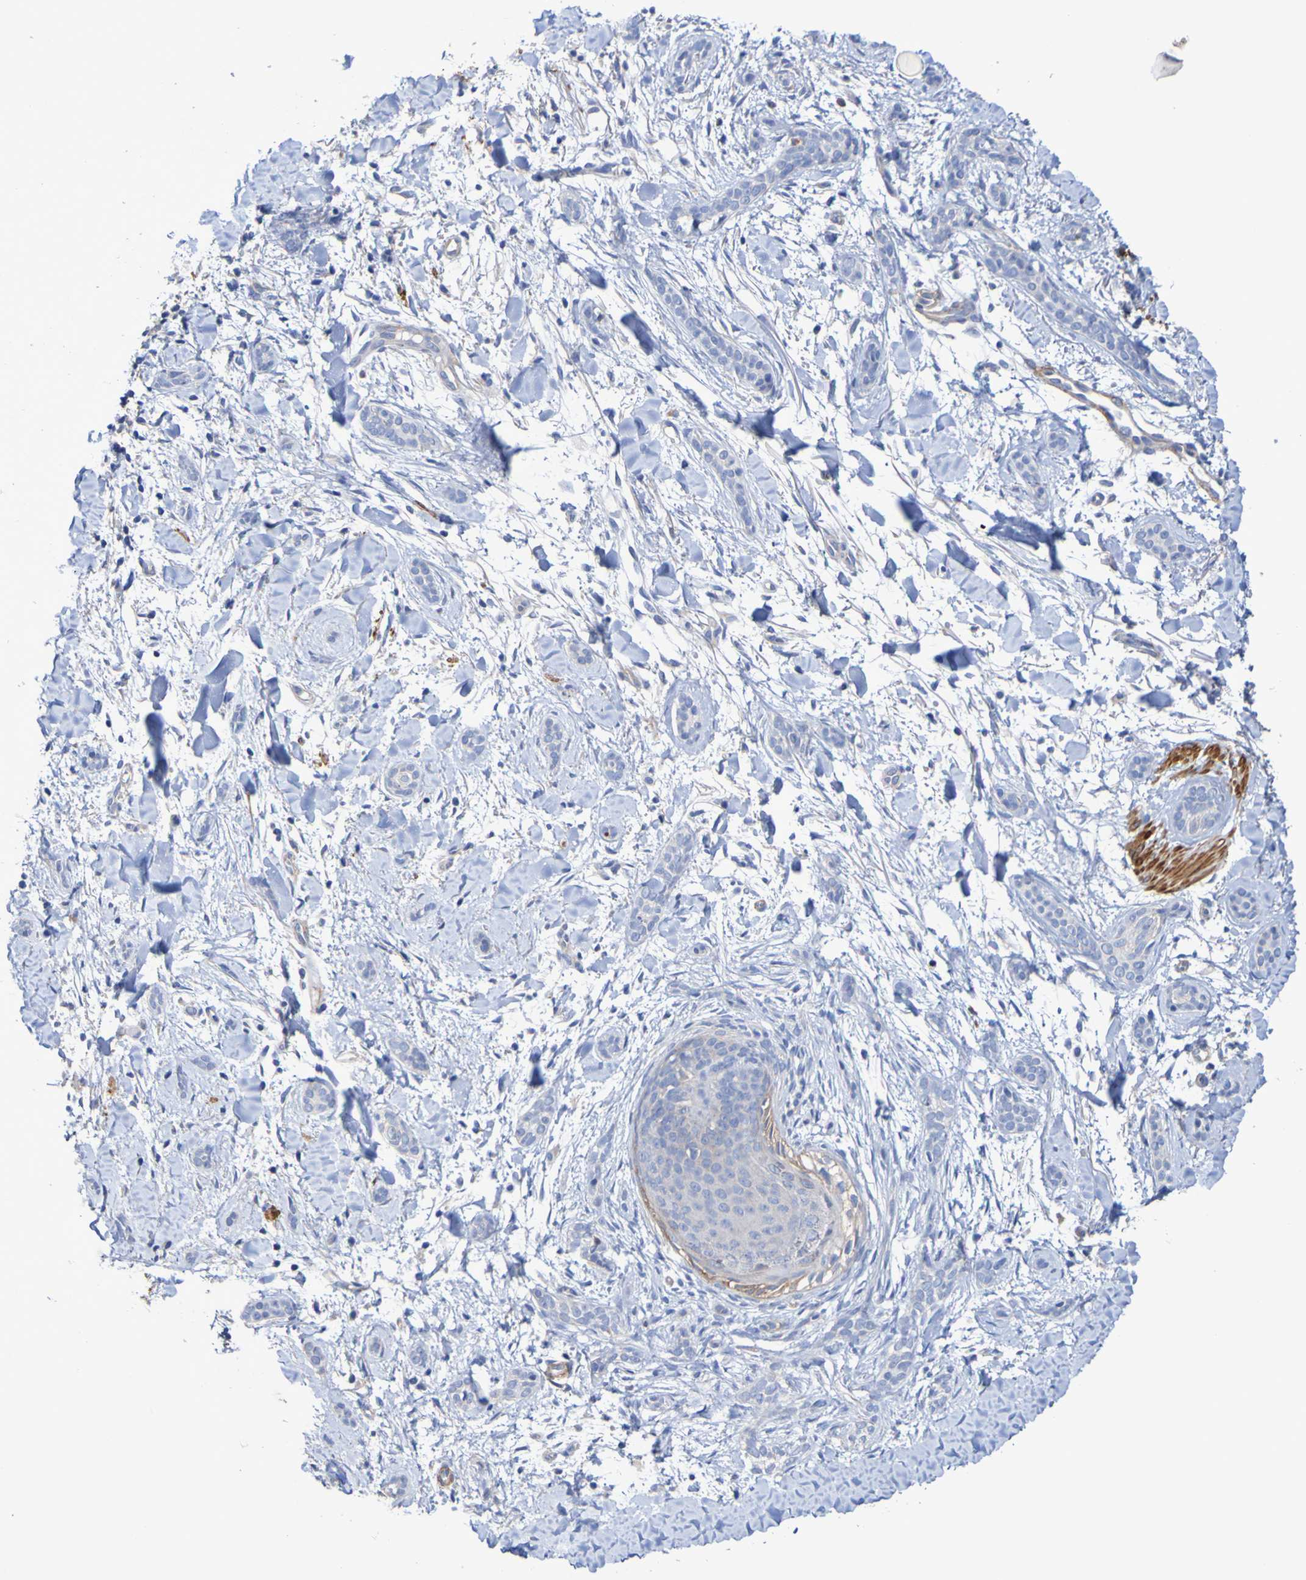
{"staining": {"intensity": "weak", "quantity": "<25%", "location": "cytoplasmic/membranous"}, "tissue": "skin cancer", "cell_type": "Tumor cells", "image_type": "cancer", "snomed": [{"axis": "morphology", "description": "Basal cell carcinoma"}, {"axis": "morphology", "description": "Adnexal tumor, benign"}, {"axis": "topography", "description": "Skin"}], "caption": "DAB (3,3'-diaminobenzidine) immunohistochemical staining of human skin basal cell carcinoma displays no significant staining in tumor cells.", "gene": "SRPRB", "patient": {"sex": "female", "age": 42}}